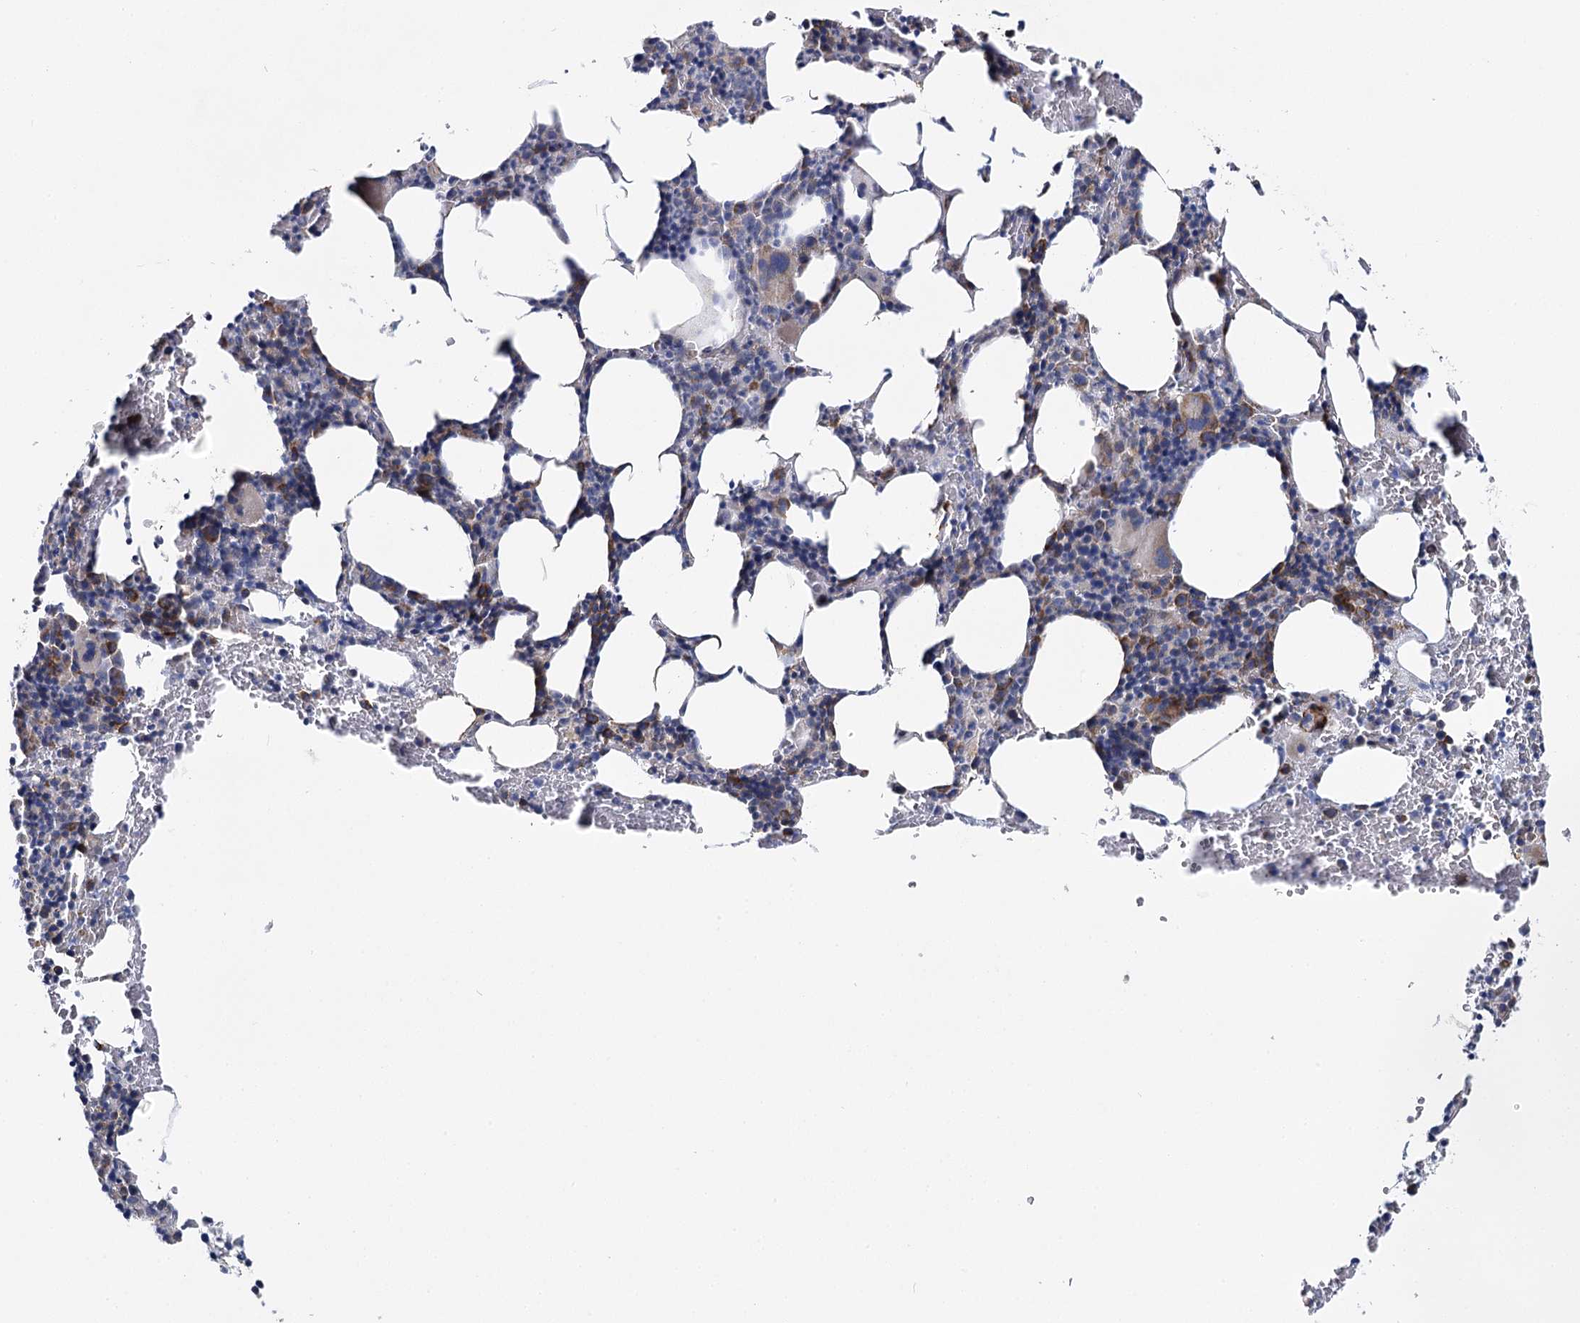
{"staining": {"intensity": "moderate", "quantity": "<25%", "location": "cytoplasmic/membranous"}, "tissue": "bone marrow", "cell_type": "Hematopoietic cells", "image_type": "normal", "snomed": [{"axis": "morphology", "description": "Normal tissue, NOS"}, {"axis": "topography", "description": "Bone marrow"}], "caption": "The histopathology image demonstrates staining of unremarkable bone marrow, revealing moderate cytoplasmic/membranous protein positivity (brown color) within hematopoietic cells. (DAB = brown stain, brightfield microscopy at high magnification).", "gene": "THUMPD3", "patient": {"sex": "male", "age": 62}}